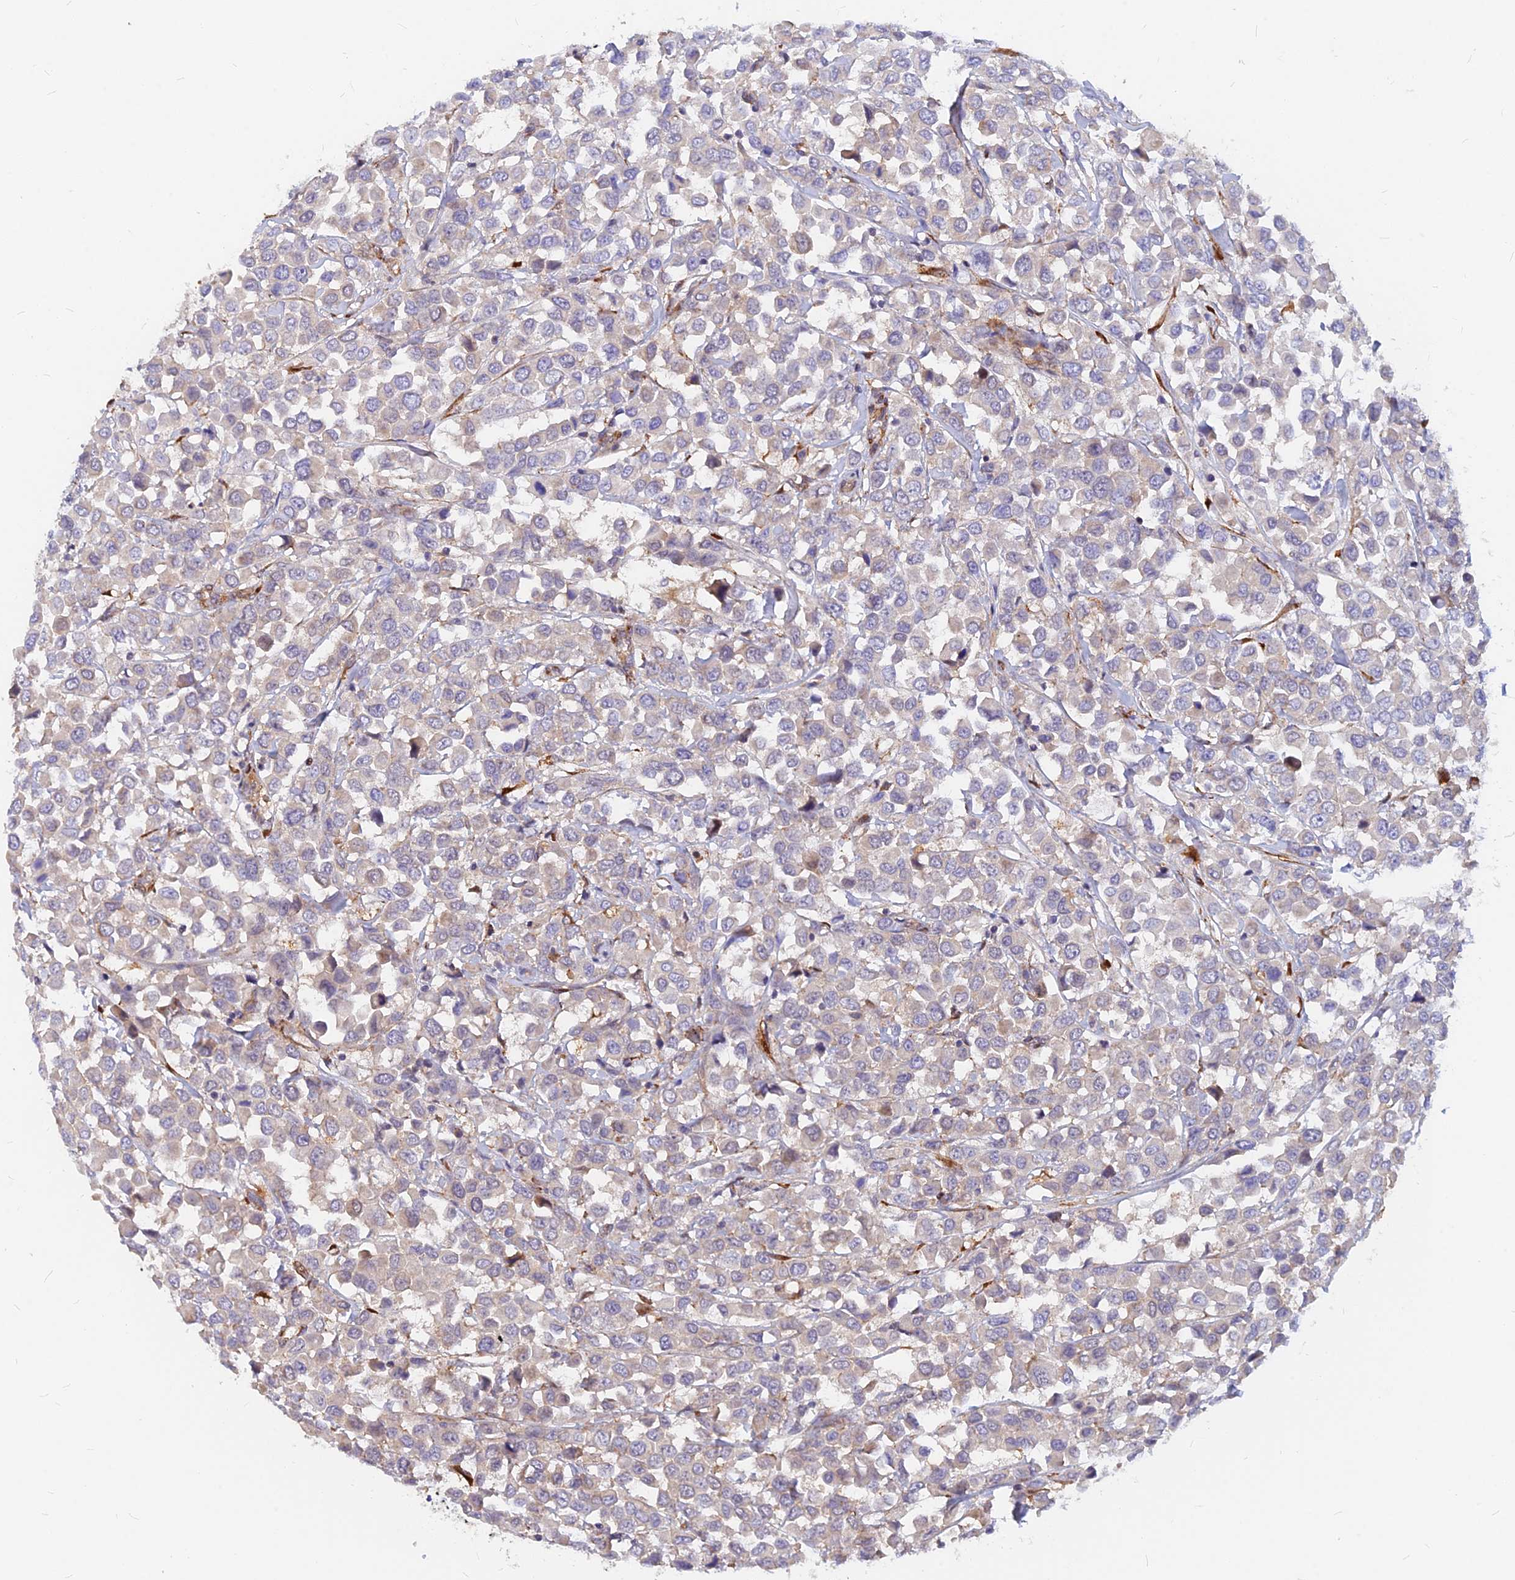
{"staining": {"intensity": "negative", "quantity": "none", "location": "none"}, "tissue": "breast cancer", "cell_type": "Tumor cells", "image_type": "cancer", "snomed": [{"axis": "morphology", "description": "Duct carcinoma"}, {"axis": "topography", "description": "Breast"}], "caption": "The IHC histopathology image has no significant positivity in tumor cells of breast cancer (invasive ductal carcinoma) tissue. (DAB immunohistochemistry visualized using brightfield microscopy, high magnification).", "gene": "VSTM2L", "patient": {"sex": "female", "age": 61}}